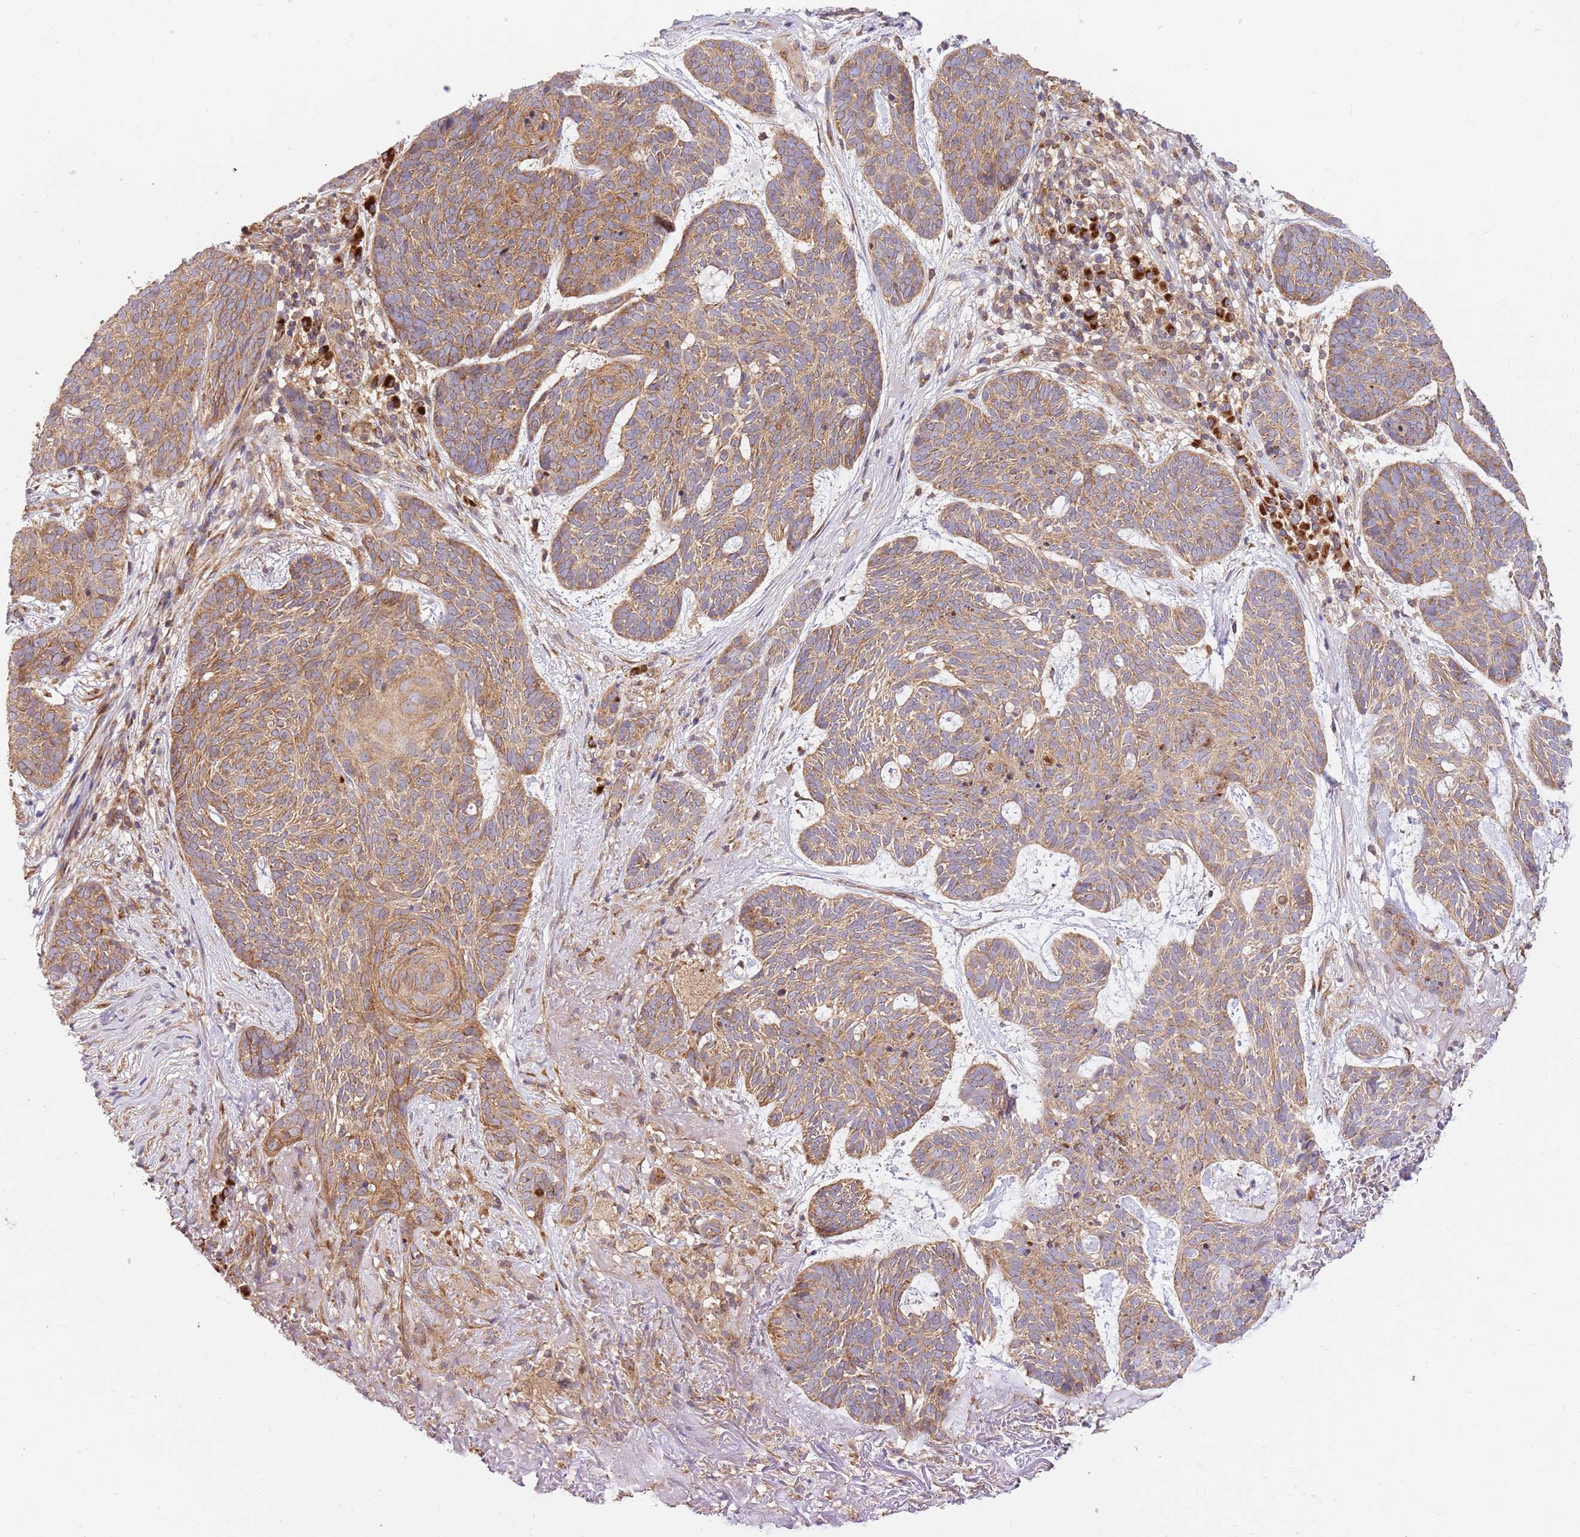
{"staining": {"intensity": "moderate", "quantity": ">75%", "location": "cytoplasmic/membranous"}, "tissue": "skin cancer", "cell_type": "Tumor cells", "image_type": "cancer", "snomed": [{"axis": "morphology", "description": "Basal cell carcinoma"}, {"axis": "topography", "description": "Skin"}], "caption": "Protein expression analysis of skin cancer demonstrates moderate cytoplasmic/membranous positivity in approximately >75% of tumor cells.", "gene": "SPATA2L", "patient": {"sex": "female", "age": 89}}